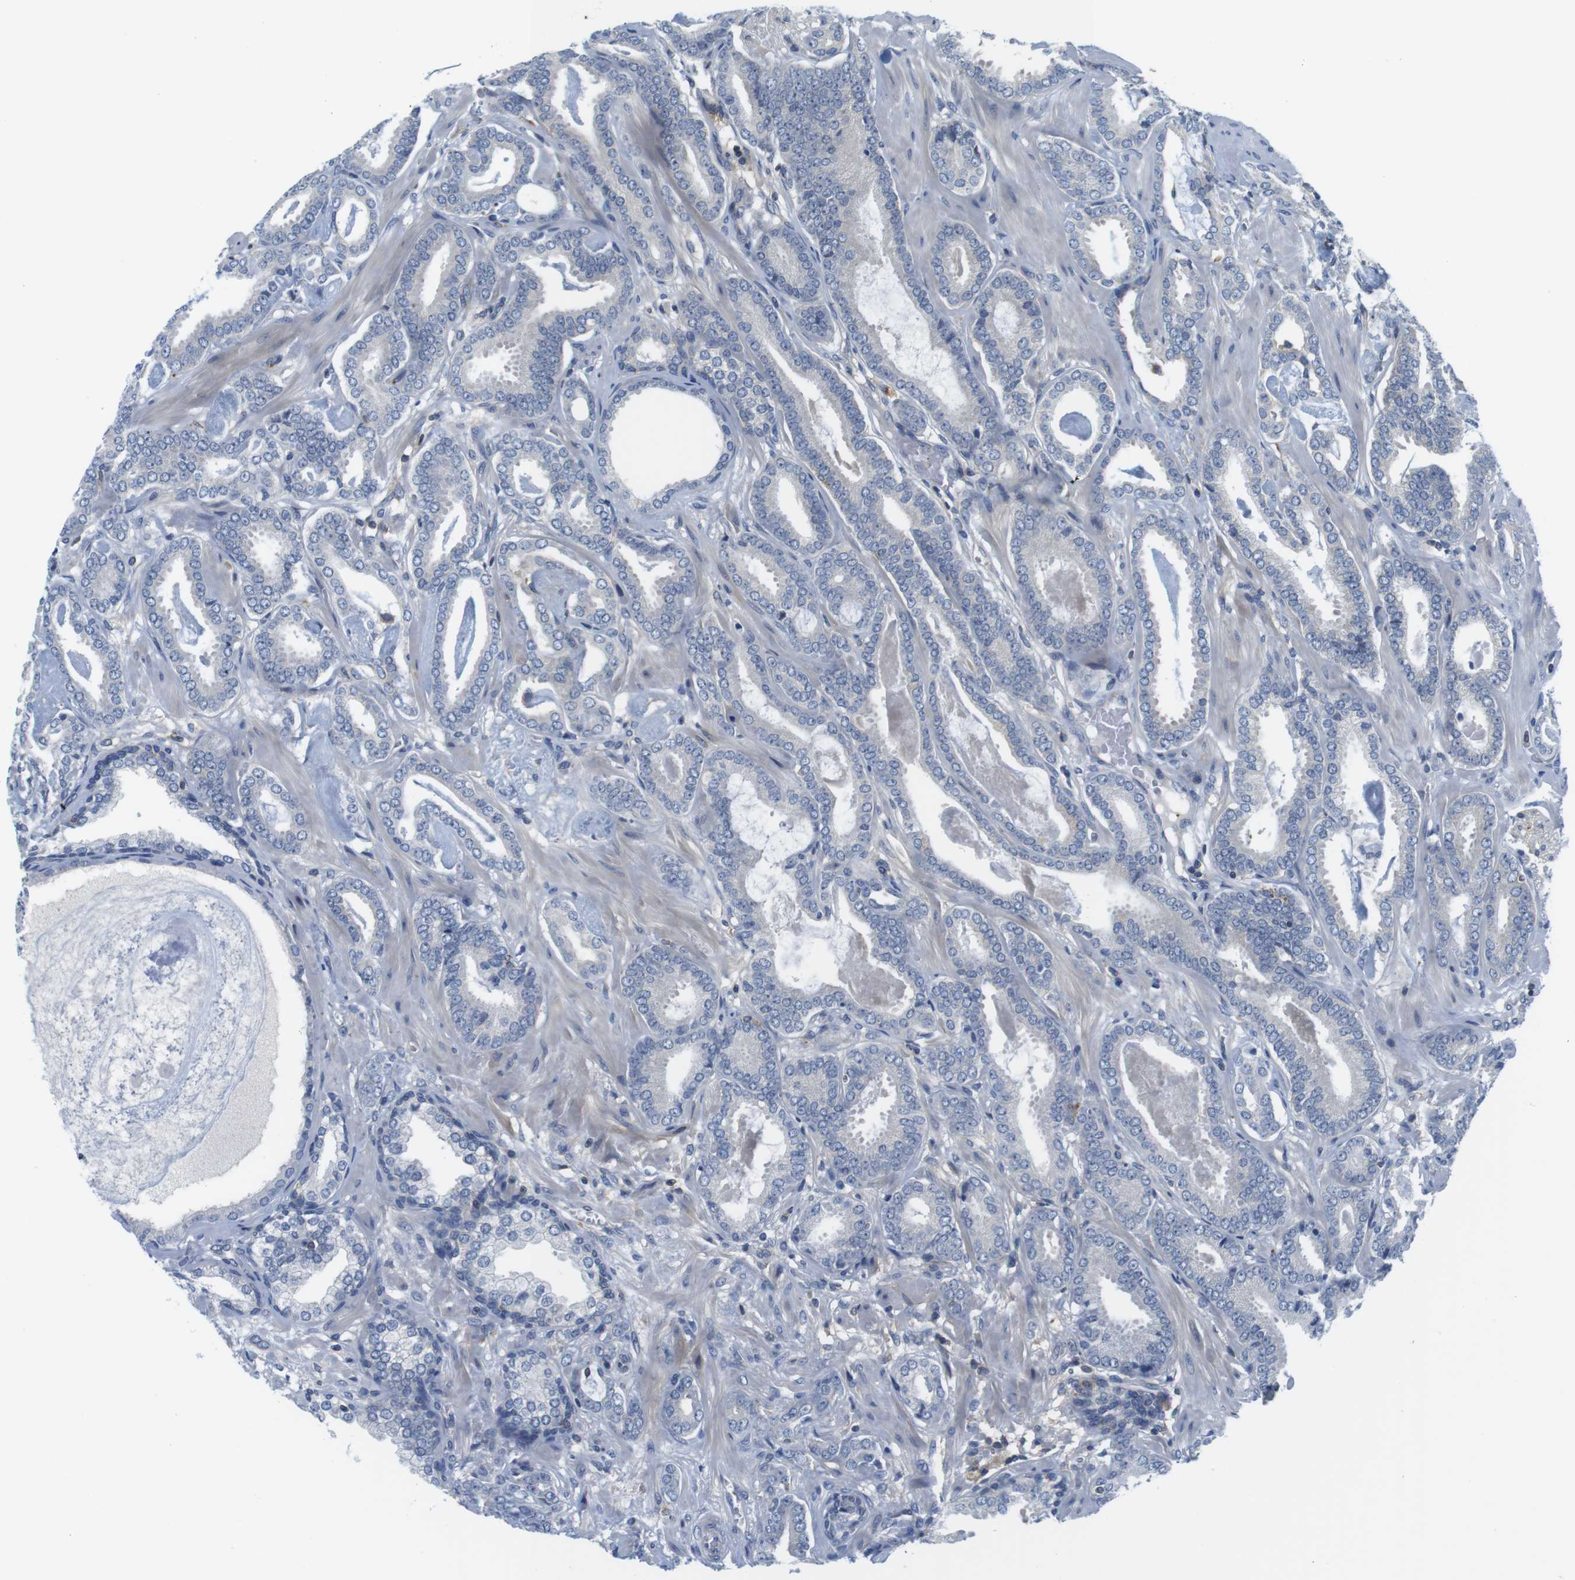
{"staining": {"intensity": "negative", "quantity": "none", "location": "none"}, "tissue": "prostate cancer", "cell_type": "Tumor cells", "image_type": "cancer", "snomed": [{"axis": "morphology", "description": "Adenocarcinoma, Low grade"}, {"axis": "topography", "description": "Prostate"}], "caption": "The immunohistochemistry histopathology image has no significant staining in tumor cells of prostate adenocarcinoma (low-grade) tissue.", "gene": "HERPUD2", "patient": {"sex": "male", "age": 53}}